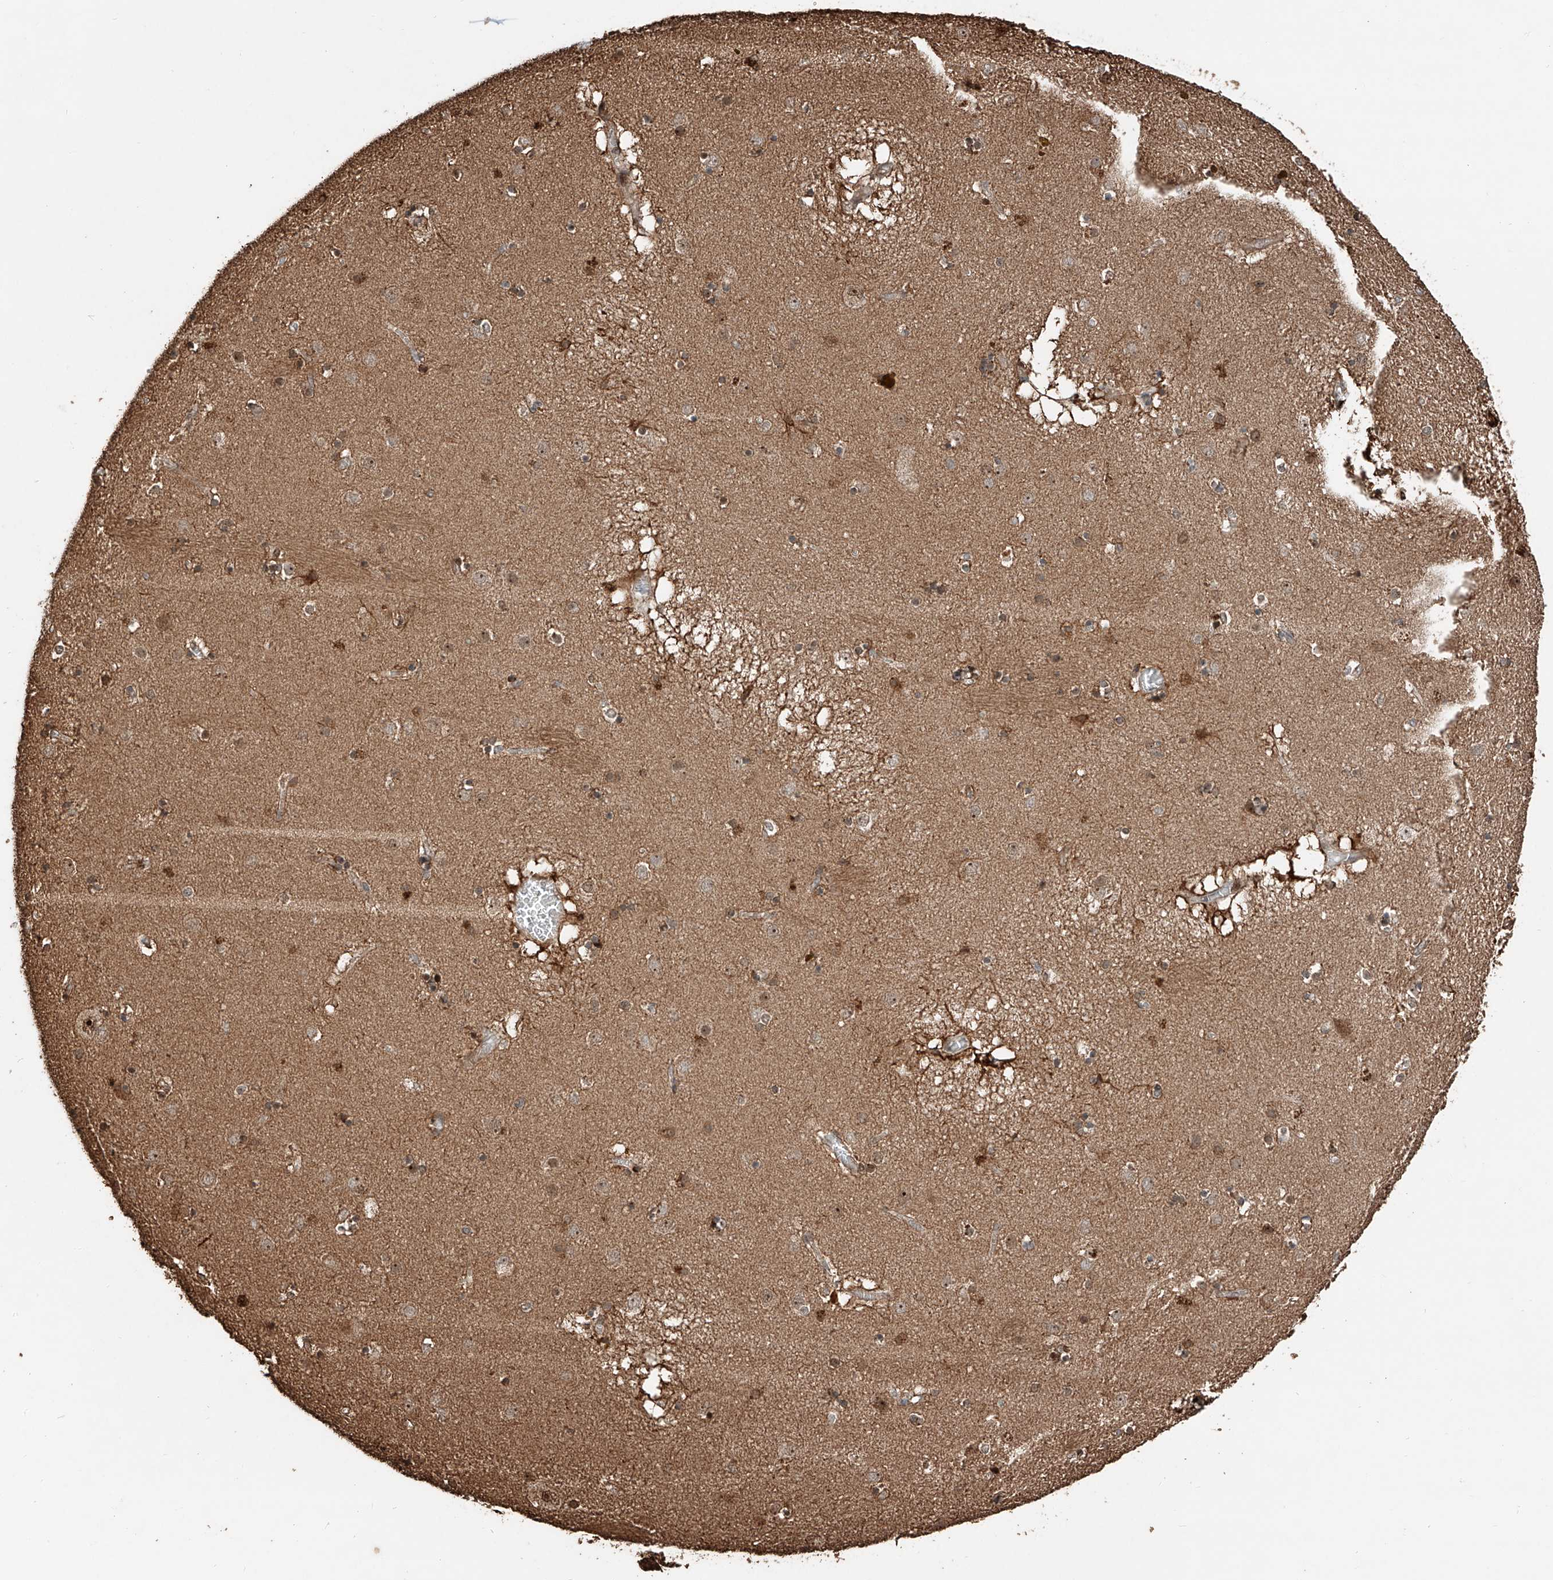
{"staining": {"intensity": "strong", "quantity": "25%-75%", "location": "cytoplasmic/membranous,nuclear"}, "tissue": "caudate", "cell_type": "Glial cells", "image_type": "normal", "snomed": [{"axis": "morphology", "description": "Normal tissue, NOS"}, {"axis": "topography", "description": "Lateral ventricle wall"}], "caption": "IHC micrograph of benign caudate: human caudate stained using immunohistochemistry shows high levels of strong protein expression localized specifically in the cytoplasmic/membranous,nuclear of glial cells, appearing as a cytoplasmic/membranous,nuclear brown color.", "gene": "RMND1", "patient": {"sex": "male", "age": 70}}